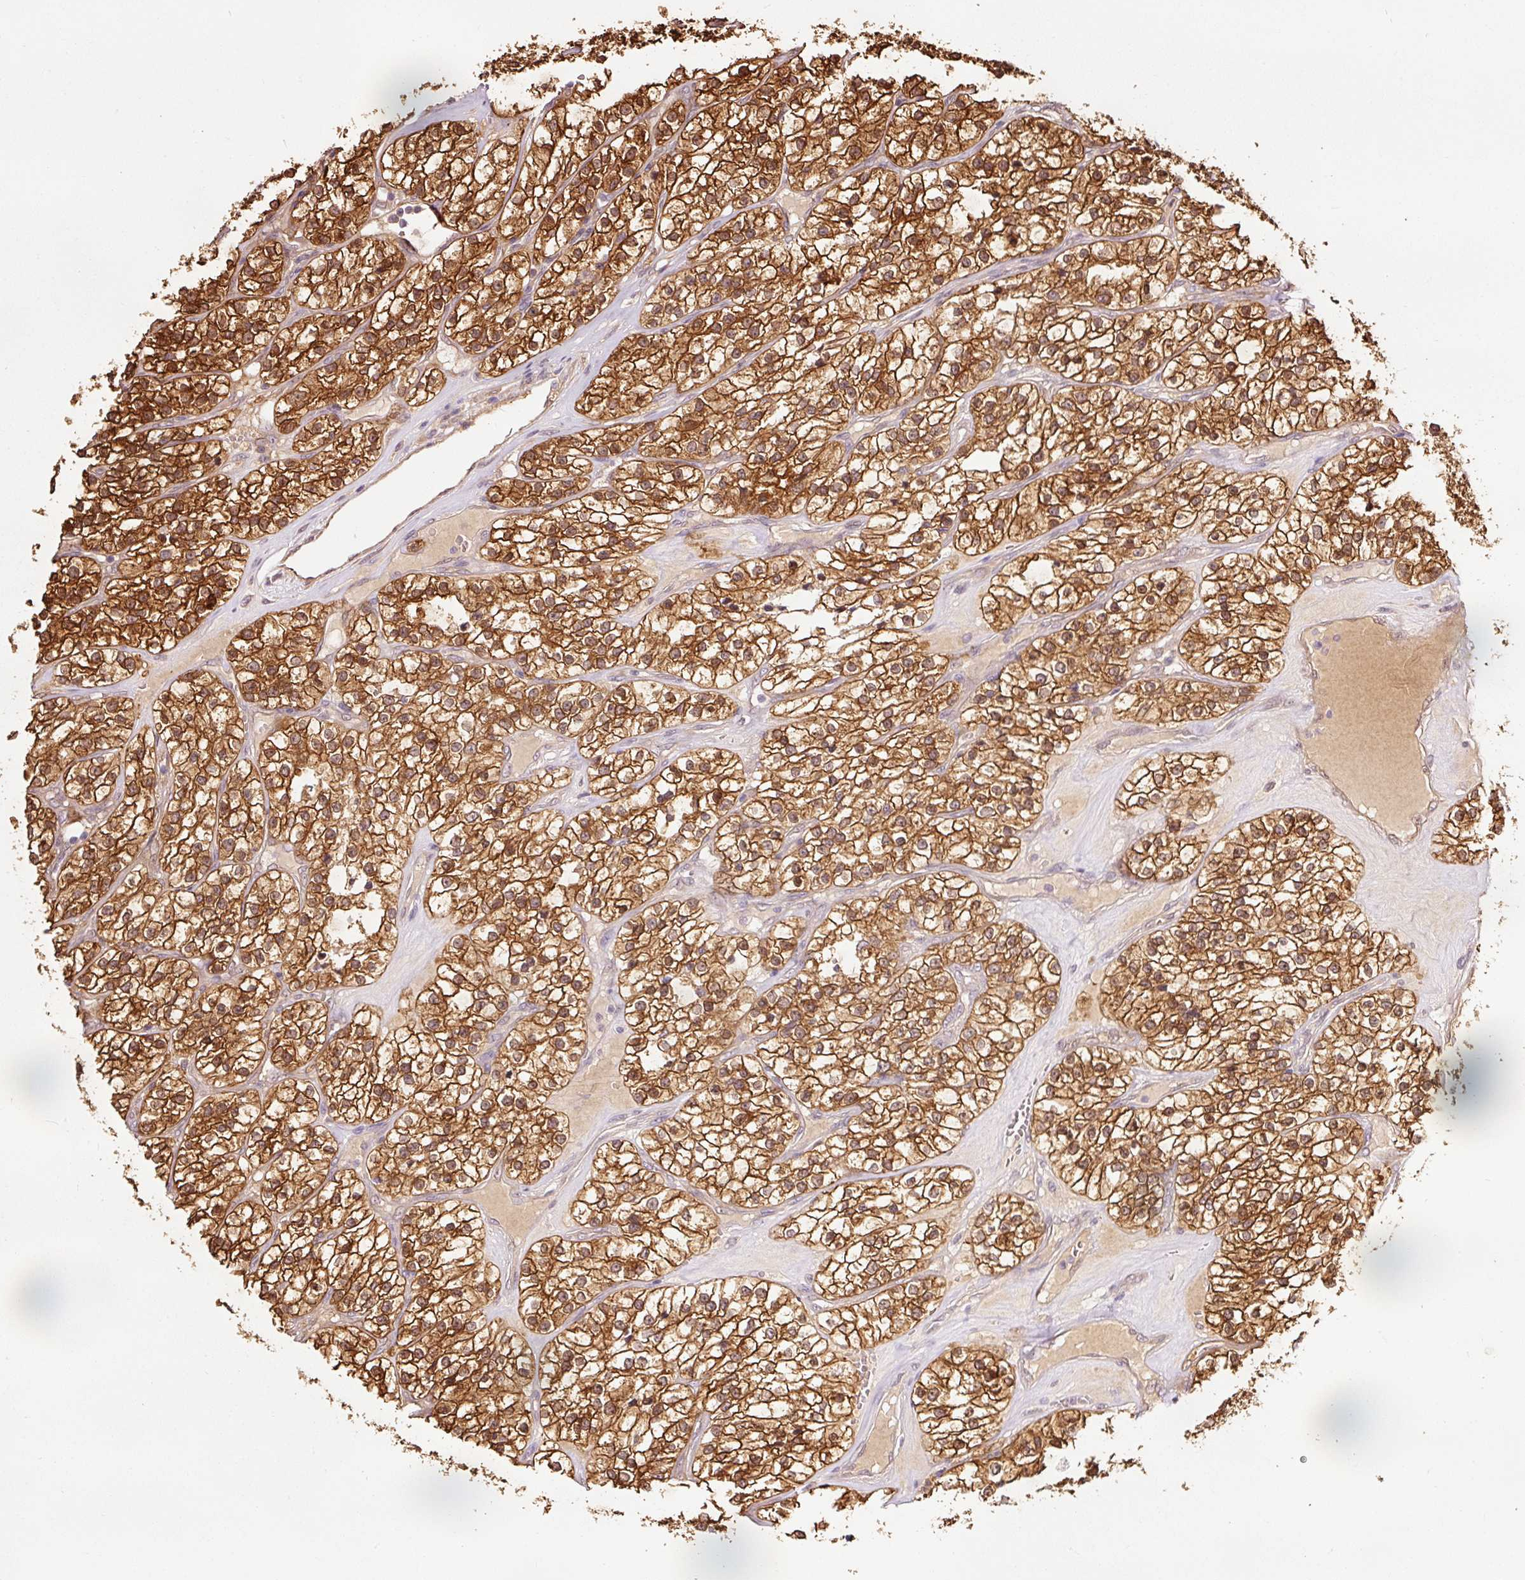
{"staining": {"intensity": "strong", "quantity": ">75%", "location": "cytoplasmic/membranous,nuclear"}, "tissue": "renal cancer", "cell_type": "Tumor cells", "image_type": "cancer", "snomed": [{"axis": "morphology", "description": "Adenocarcinoma, NOS"}, {"axis": "topography", "description": "Kidney"}], "caption": "Immunohistochemical staining of human renal cancer reveals high levels of strong cytoplasmic/membranous and nuclear staining in about >75% of tumor cells. Nuclei are stained in blue.", "gene": "FBXL14", "patient": {"sex": "female", "age": 57}}